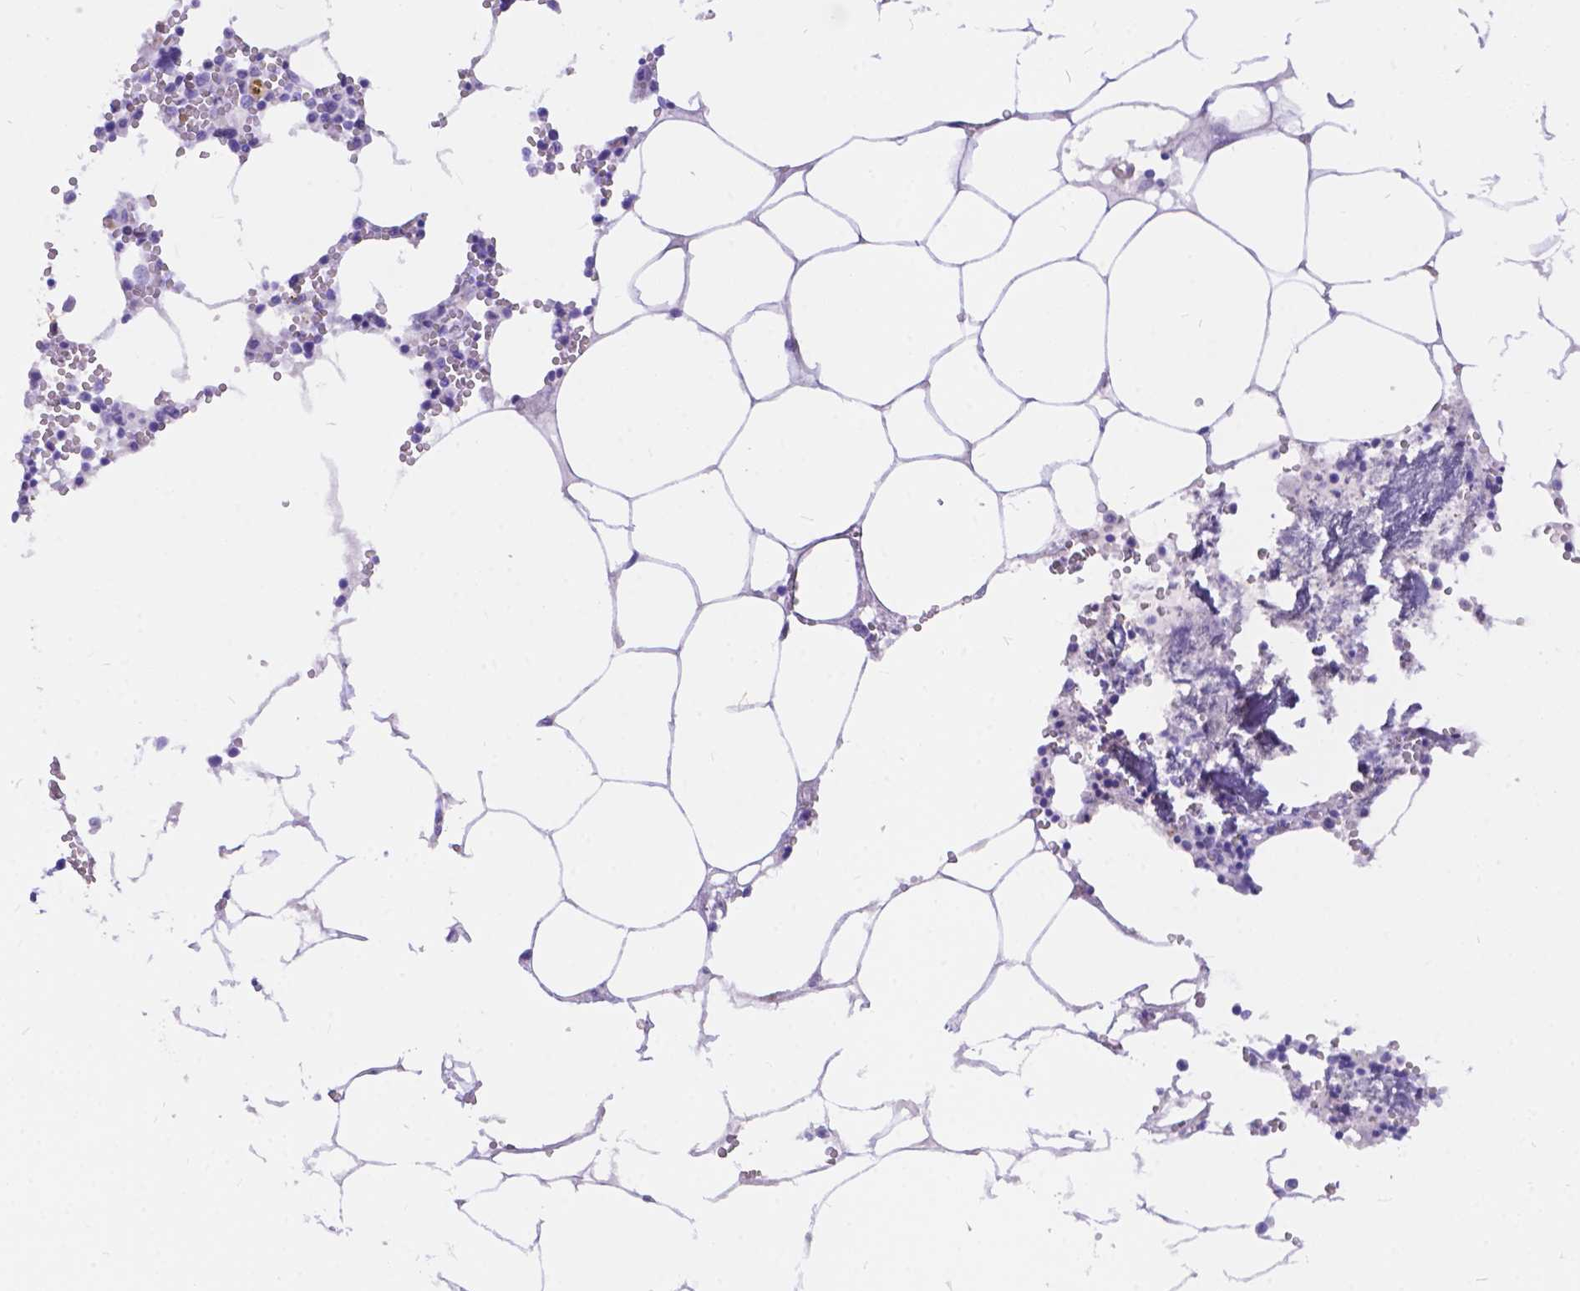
{"staining": {"intensity": "negative", "quantity": "none", "location": "none"}, "tissue": "bone marrow", "cell_type": "Hematopoietic cells", "image_type": "normal", "snomed": [{"axis": "morphology", "description": "Normal tissue, NOS"}, {"axis": "topography", "description": "Bone marrow"}], "caption": "DAB immunohistochemical staining of benign bone marrow exhibits no significant staining in hematopoietic cells. (Brightfield microscopy of DAB immunohistochemistry at high magnification).", "gene": "KLHL10", "patient": {"sex": "male", "age": 54}}